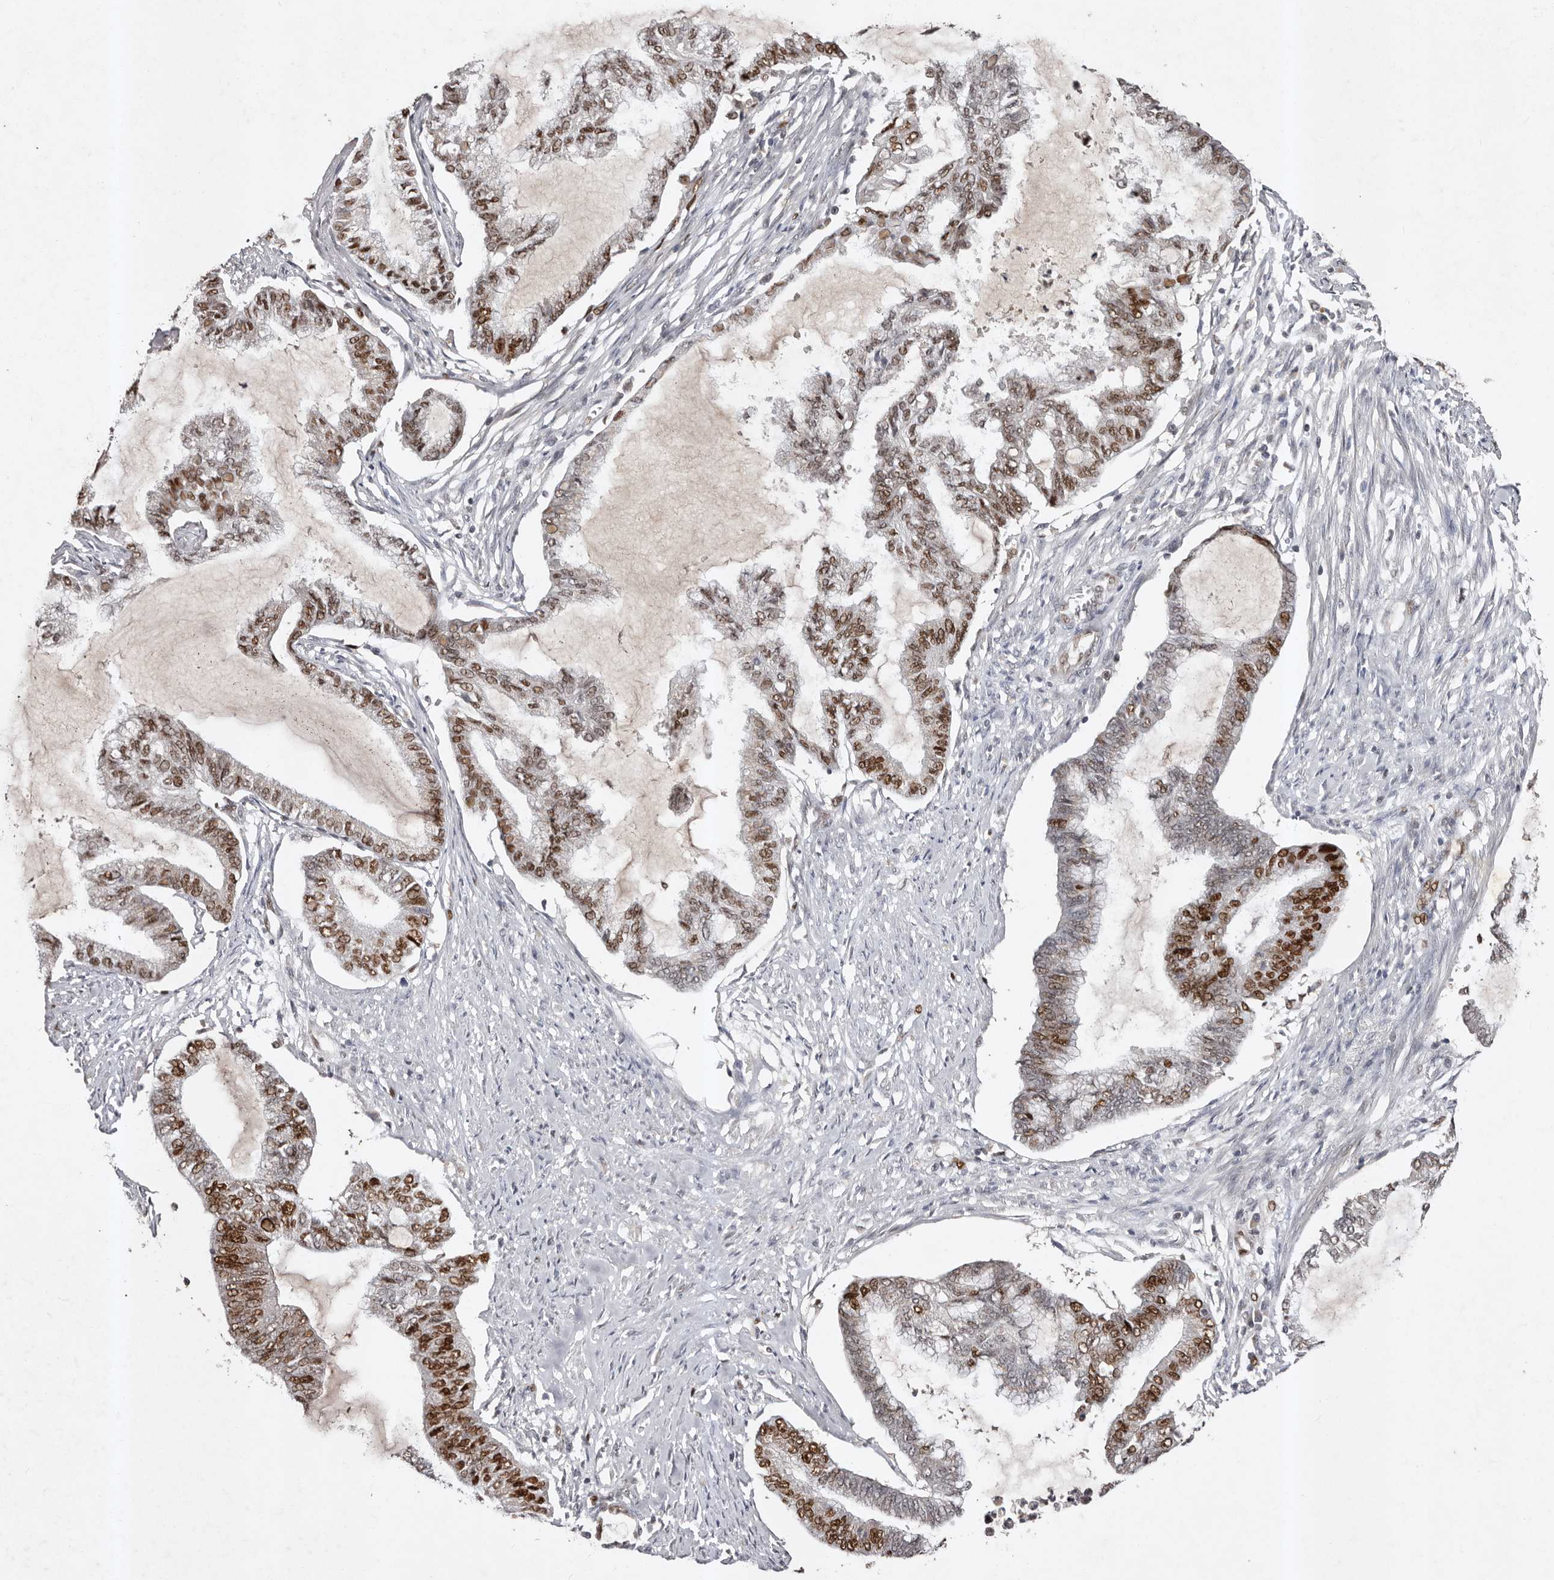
{"staining": {"intensity": "strong", "quantity": "25%-75%", "location": "nuclear"}, "tissue": "endometrial cancer", "cell_type": "Tumor cells", "image_type": "cancer", "snomed": [{"axis": "morphology", "description": "Adenocarcinoma, NOS"}, {"axis": "topography", "description": "Endometrium"}], "caption": "The immunohistochemical stain labels strong nuclear expression in tumor cells of endometrial adenocarcinoma tissue.", "gene": "KLF7", "patient": {"sex": "female", "age": 86}}